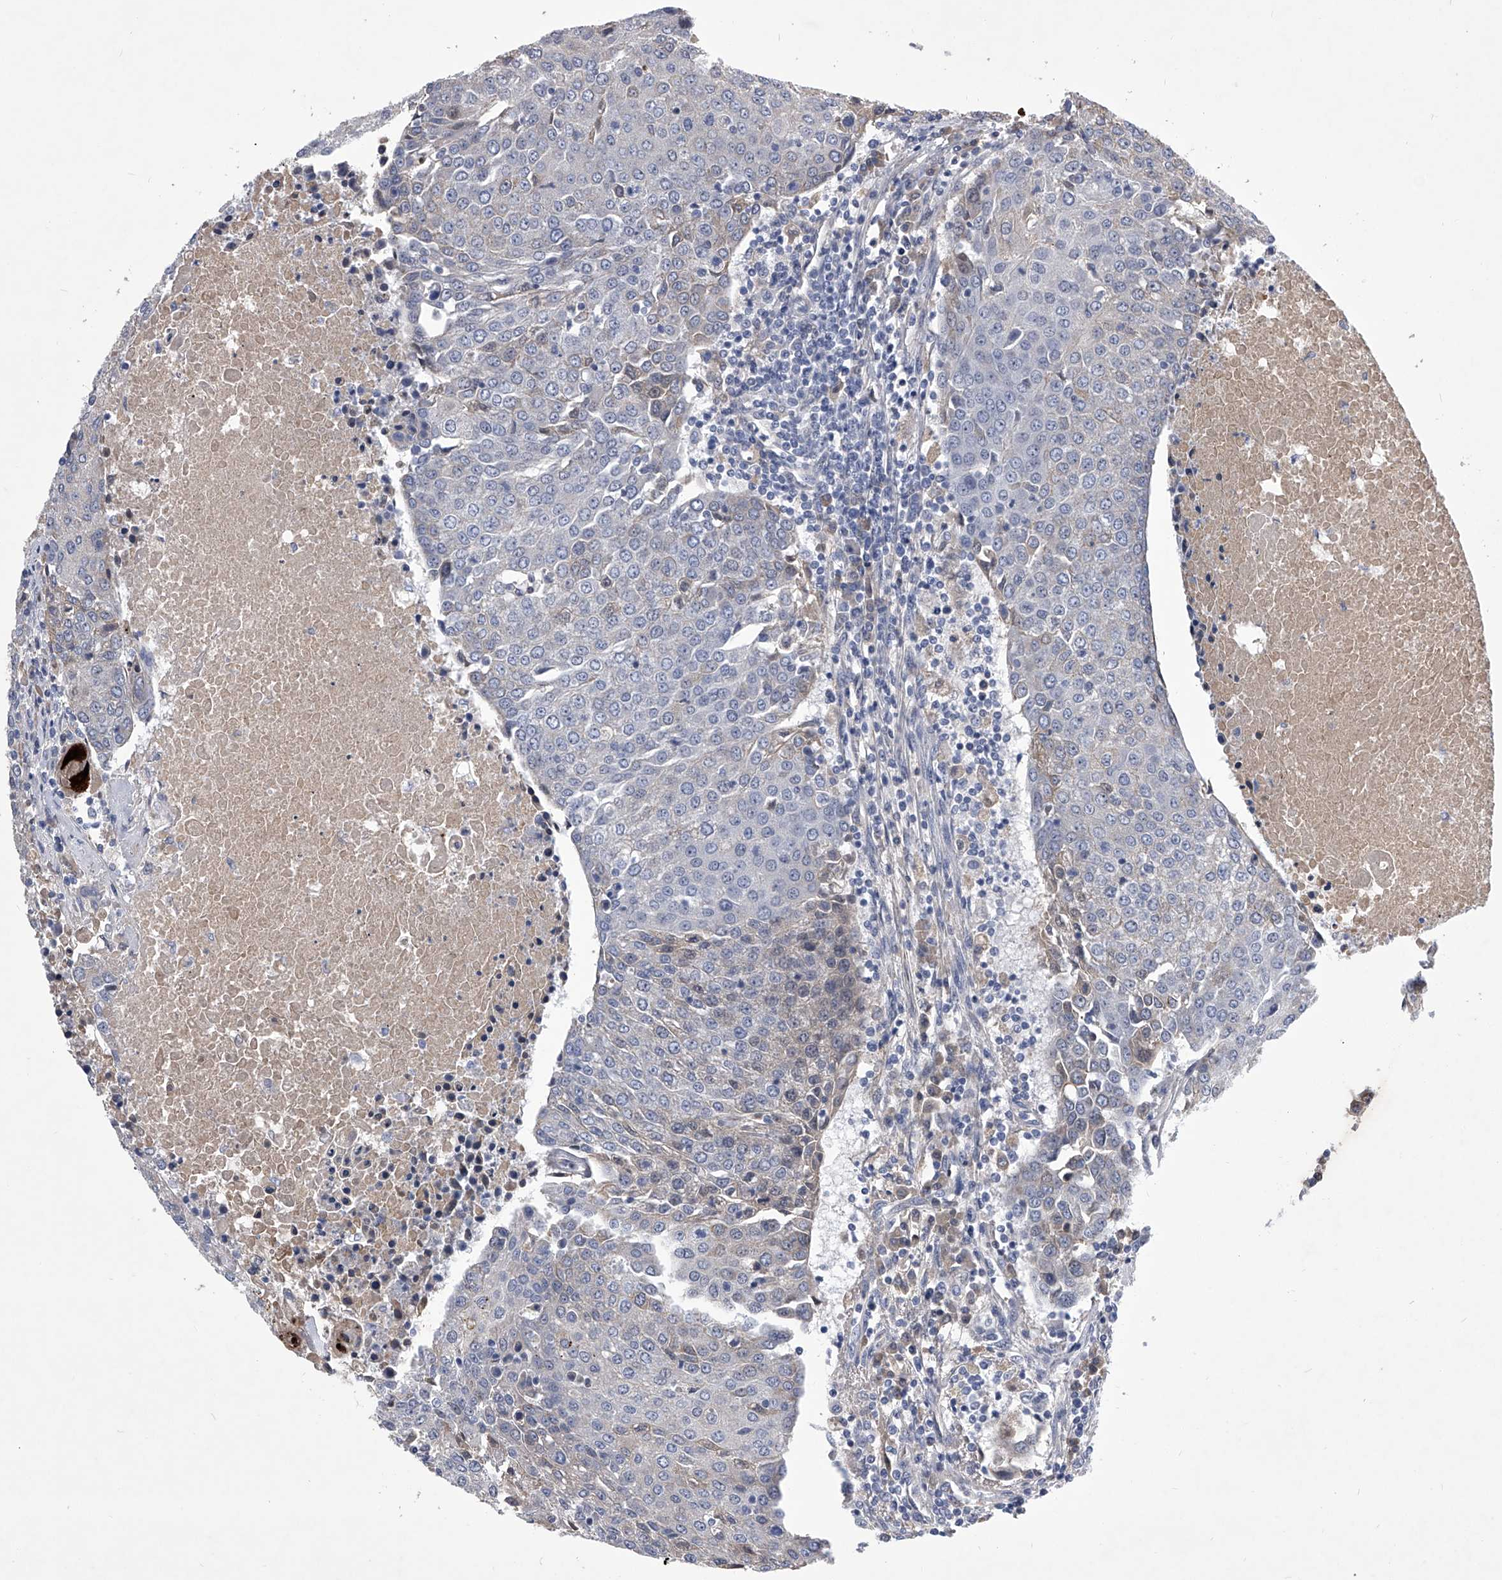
{"staining": {"intensity": "negative", "quantity": "none", "location": "none"}, "tissue": "urothelial cancer", "cell_type": "Tumor cells", "image_type": "cancer", "snomed": [{"axis": "morphology", "description": "Urothelial carcinoma, High grade"}, {"axis": "topography", "description": "Urinary bladder"}], "caption": "This is an IHC image of human urothelial carcinoma (high-grade). There is no positivity in tumor cells.", "gene": "ZNF76", "patient": {"sex": "female", "age": 85}}